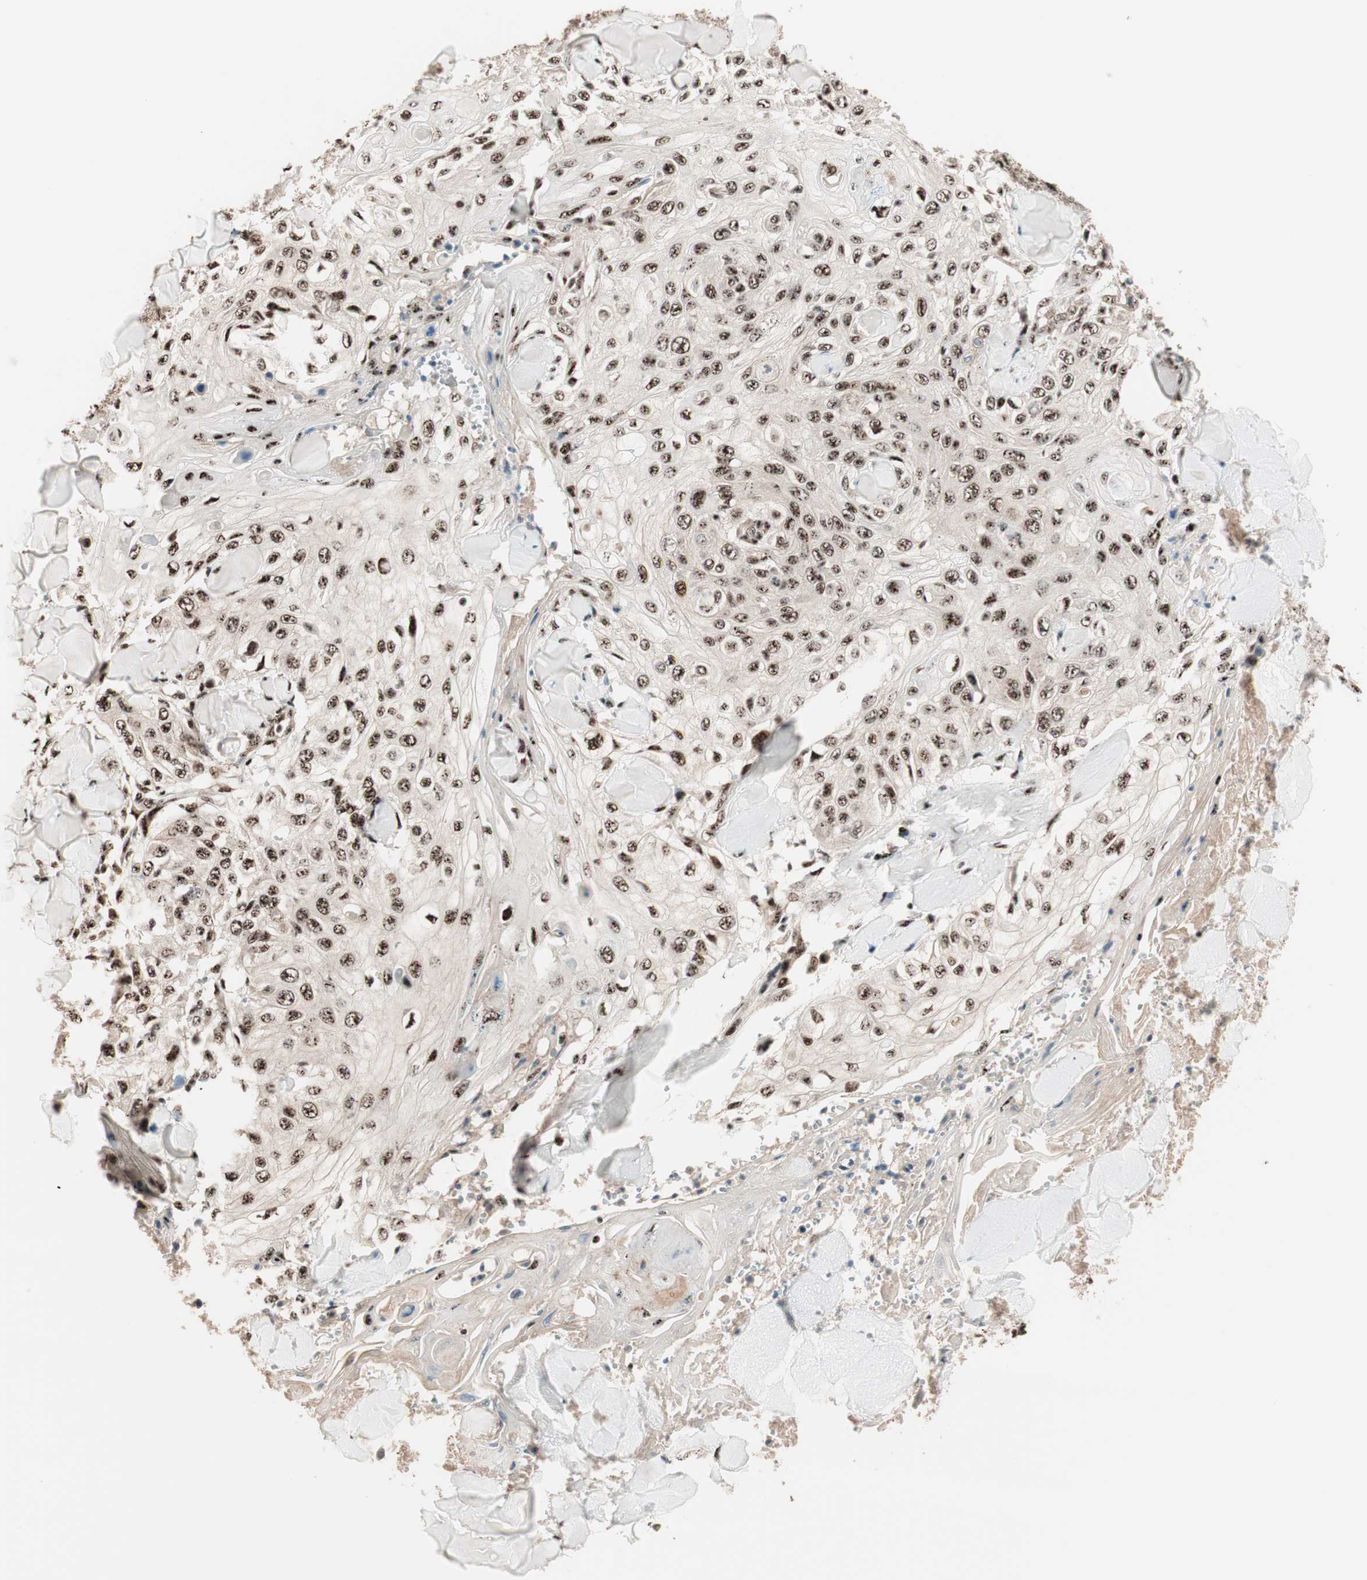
{"staining": {"intensity": "strong", "quantity": ">75%", "location": "nuclear"}, "tissue": "skin cancer", "cell_type": "Tumor cells", "image_type": "cancer", "snomed": [{"axis": "morphology", "description": "Squamous cell carcinoma, NOS"}, {"axis": "topography", "description": "Skin"}], "caption": "Human squamous cell carcinoma (skin) stained for a protein (brown) shows strong nuclear positive staining in approximately >75% of tumor cells.", "gene": "NR5A2", "patient": {"sex": "male", "age": 86}}